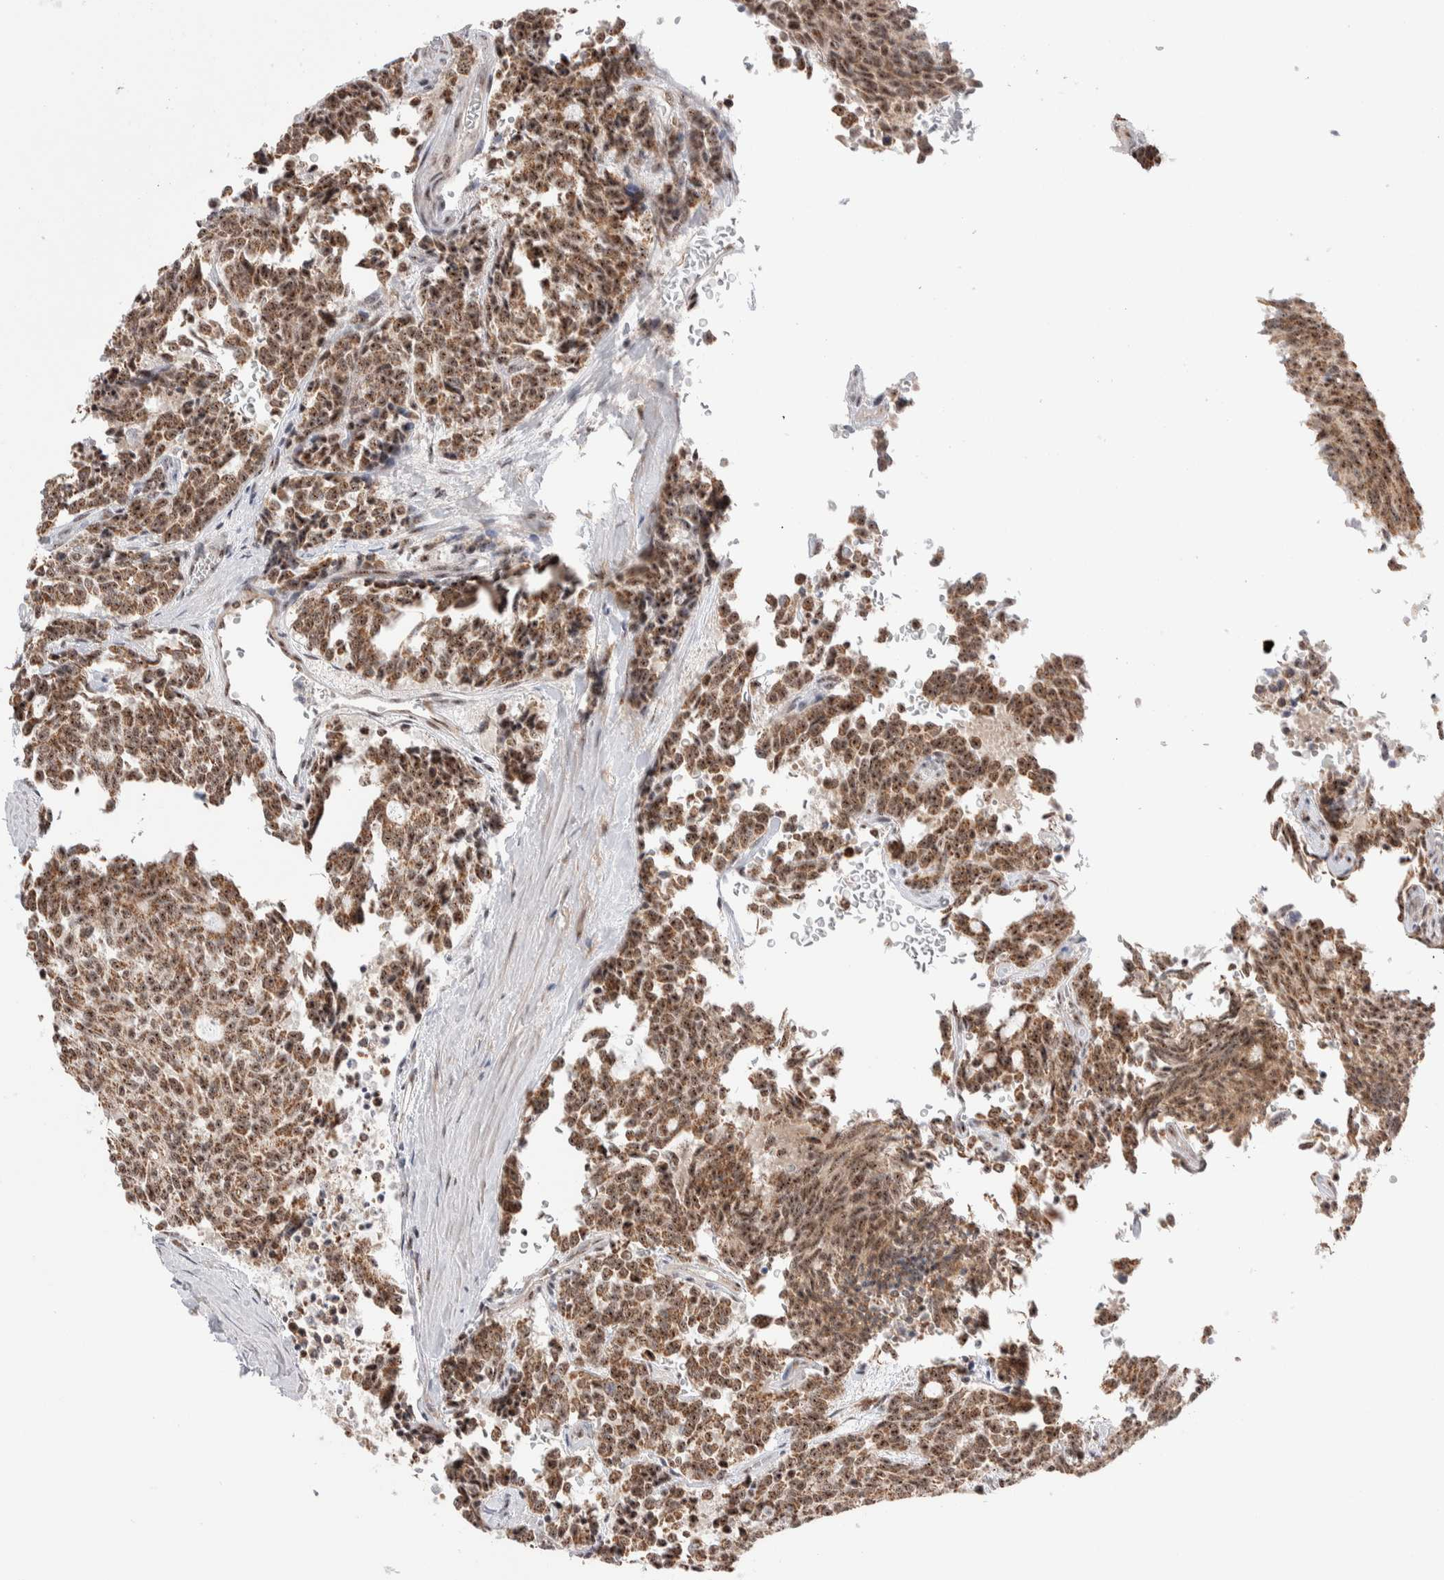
{"staining": {"intensity": "moderate", "quantity": ">75%", "location": "cytoplasmic/membranous,nuclear"}, "tissue": "carcinoid", "cell_type": "Tumor cells", "image_type": "cancer", "snomed": [{"axis": "morphology", "description": "Carcinoid, malignant, NOS"}, {"axis": "topography", "description": "Pancreas"}], "caption": "A brown stain labels moderate cytoplasmic/membranous and nuclear positivity of a protein in carcinoid (malignant) tumor cells.", "gene": "ZNF695", "patient": {"sex": "female", "age": 54}}